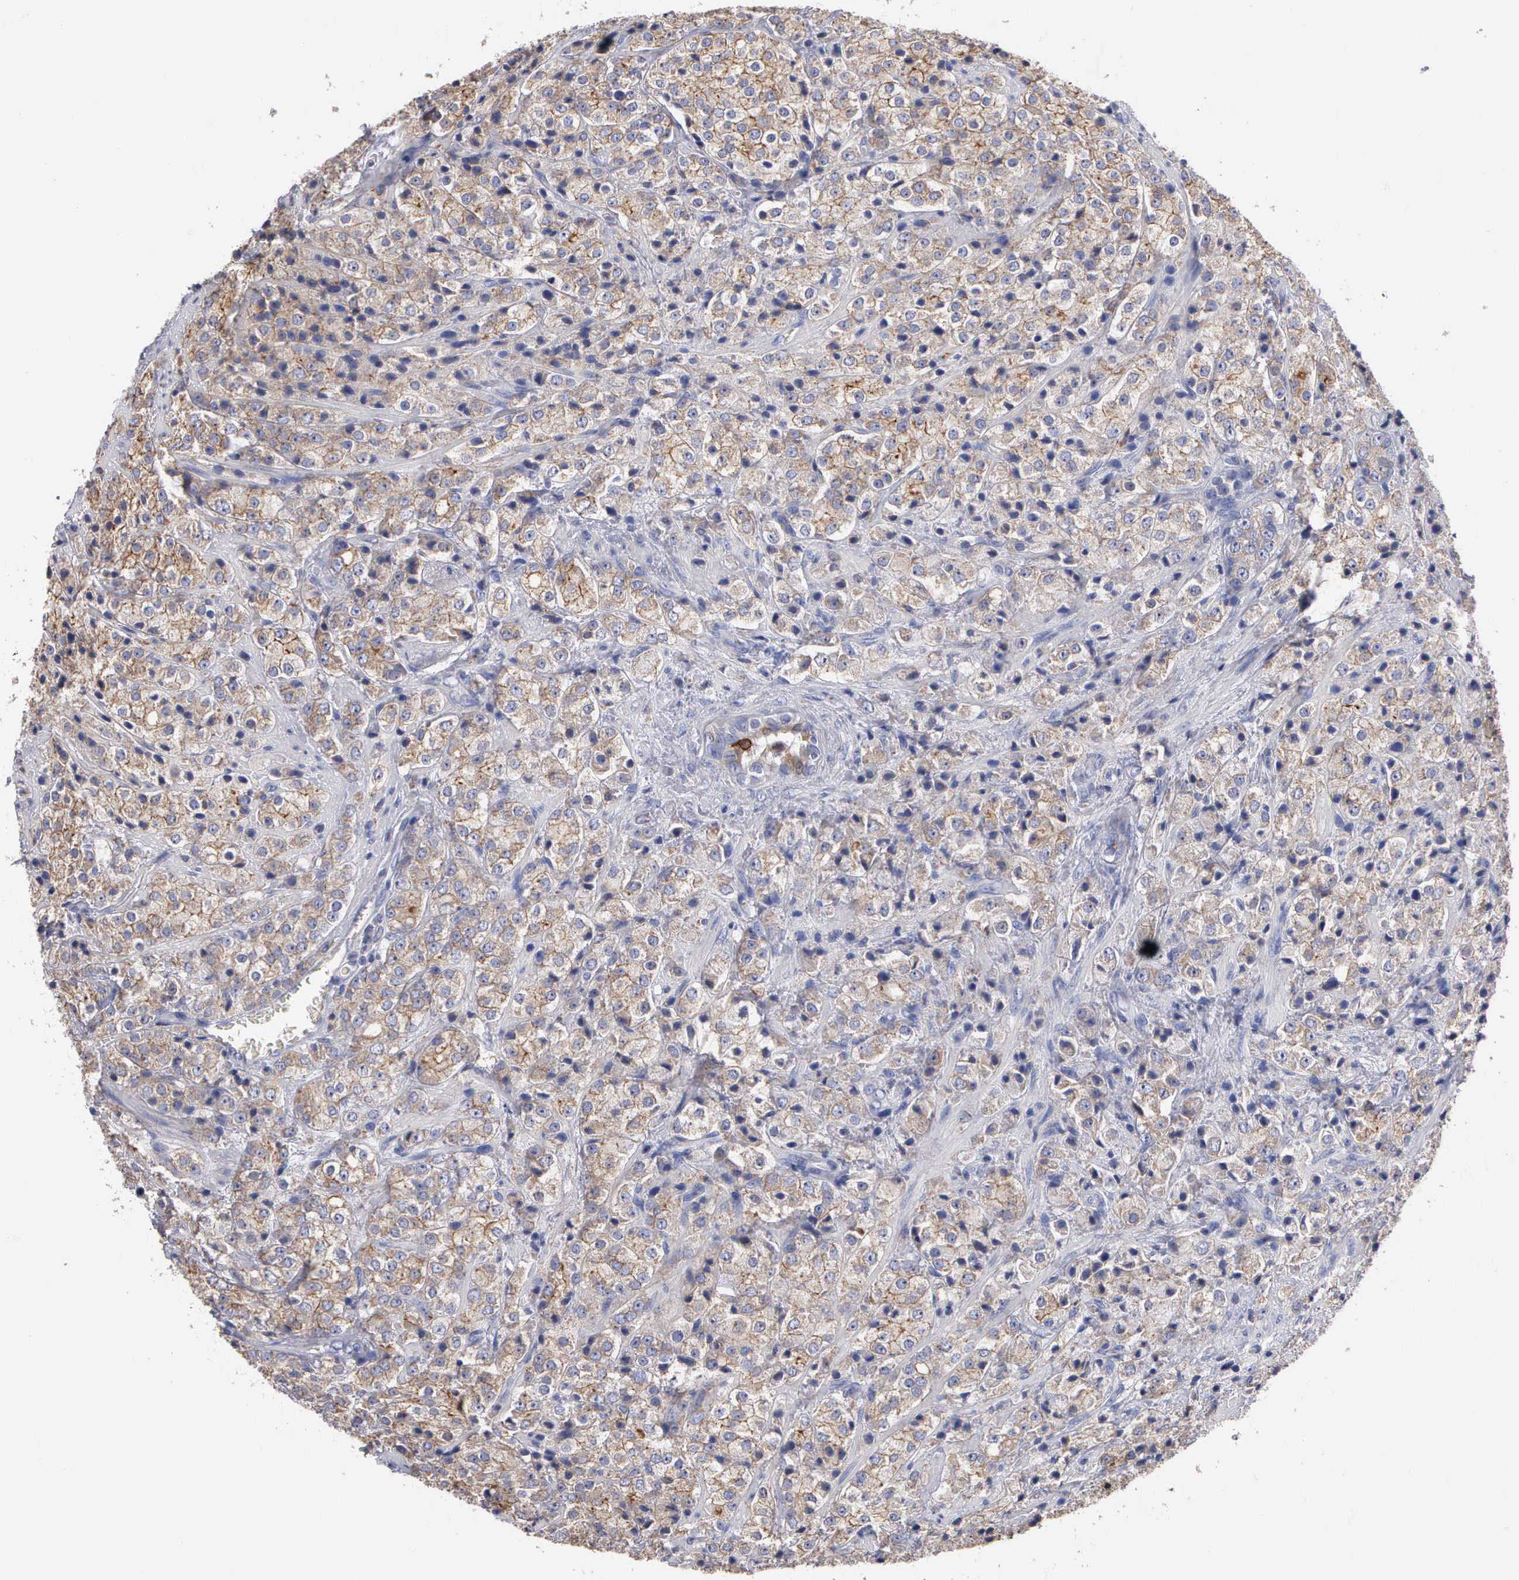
{"staining": {"intensity": "moderate", "quantity": ">75%", "location": "cytoplasmic/membranous"}, "tissue": "prostate cancer", "cell_type": "Tumor cells", "image_type": "cancer", "snomed": [{"axis": "morphology", "description": "Adenocarcinoma, Medium grade"}, {"axis": "topography", "description": "Prostate"}], "caption": "There is medium levels of moderate cytoplasmic/membranous expression in tumor cells of medium-grade adenocarcinoma (prostate), as demonstrated by immunohistochemical staining (brown color).", "gene": "PTGS2", "patient": {"sex": "male", "age": 70}}